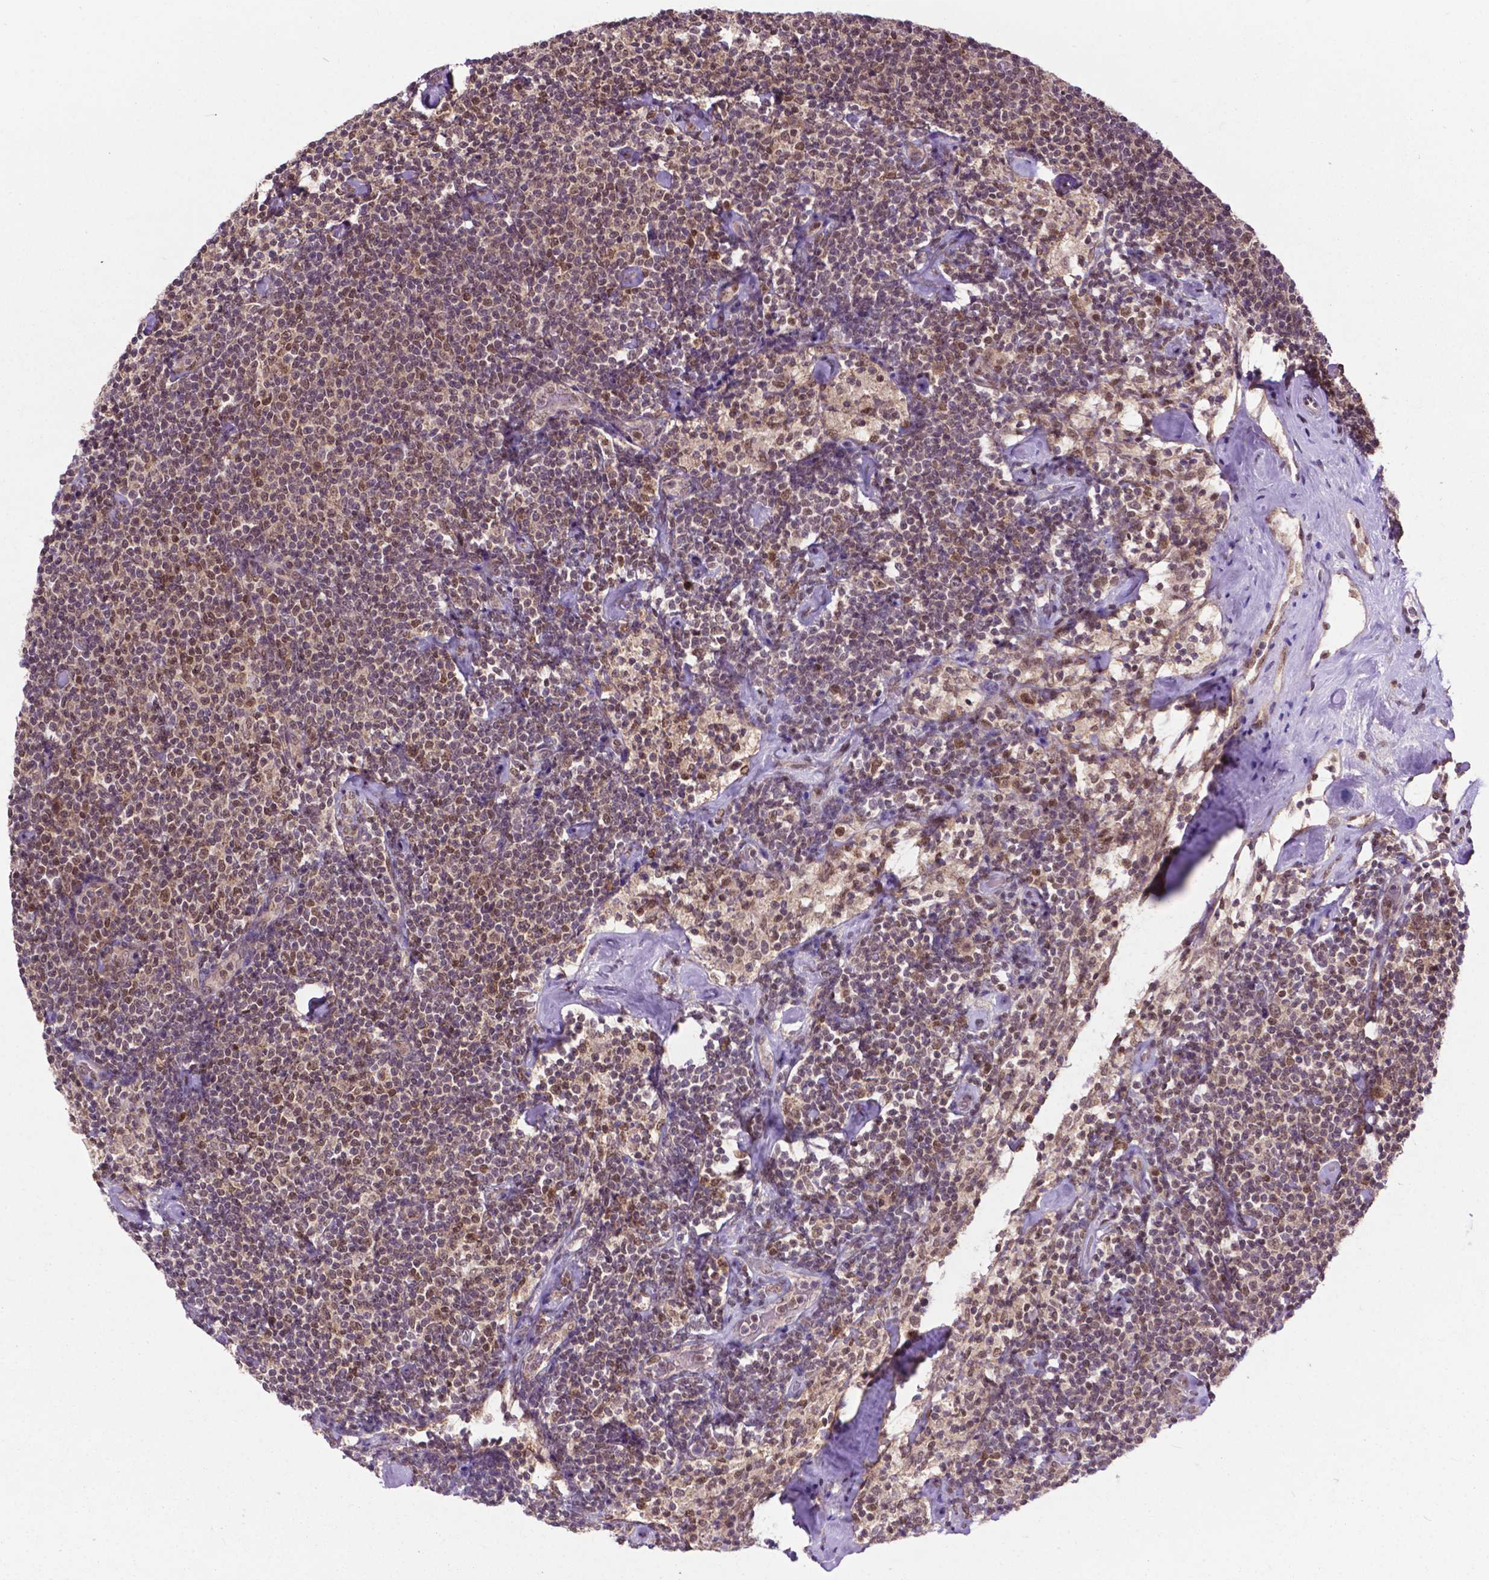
{"staining": {"intensity": "moderate", "quantity": ">75%", "location": "nuclear"}, "tissue": "lymphoma", "cell_type": "Tumor cells", "image_type": "cancer", "snomed": [{"axis": "morphology", "description": "Malignant lymphoma, non-Hodgkin's type, Low grade"}, {"axis": "topography", "description": "Lymph node"}], "caption": "Tumor cells demonstrate medium levels of moderate nuclear expression in approximately >75% of cells in low-grade malignant lymphoma, non-Hodgkin's type.", "gene": "FAF1", "patient": {"sex": "male", "age": 81}}